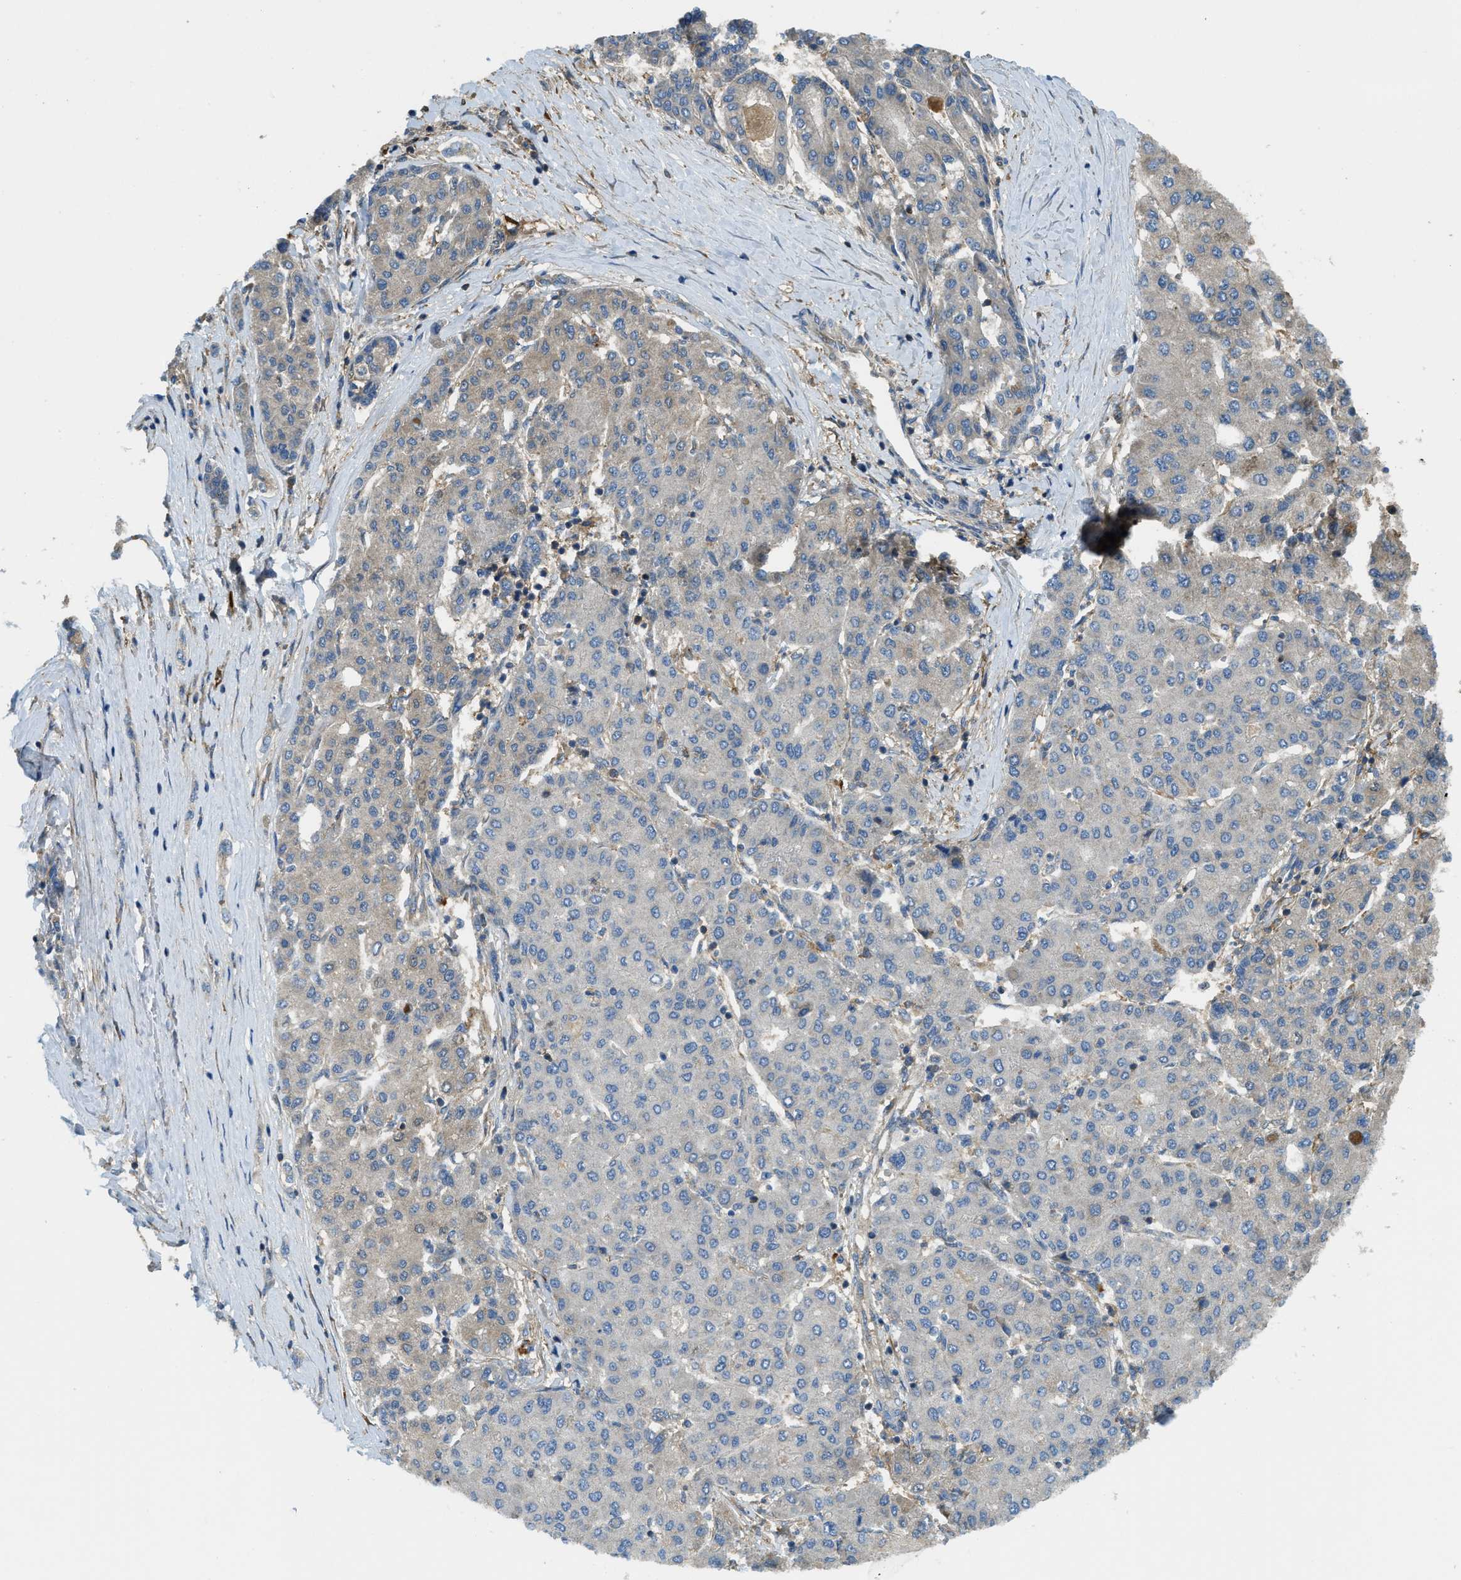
{"staining": {"intensity": "weak", "quantity": "<25%", "location": "cytoplasmic/membranous"}, "tissue": "liver cancer", "cell_type": "Tumor cells", "image_type": "cancer", "snomed": [{"axis": "morphology", "description": "Carcinoma, Hepatocellular, NOS"}, {"axis": "topography", "description": "Liver"}], "caption": "A micrograph of hepatocellular carcinoma (liver) stained for a protein displays no brown staining in tumor cells.", "gene": "BAG4", "patient": {"sex": "male", "age": 65}}